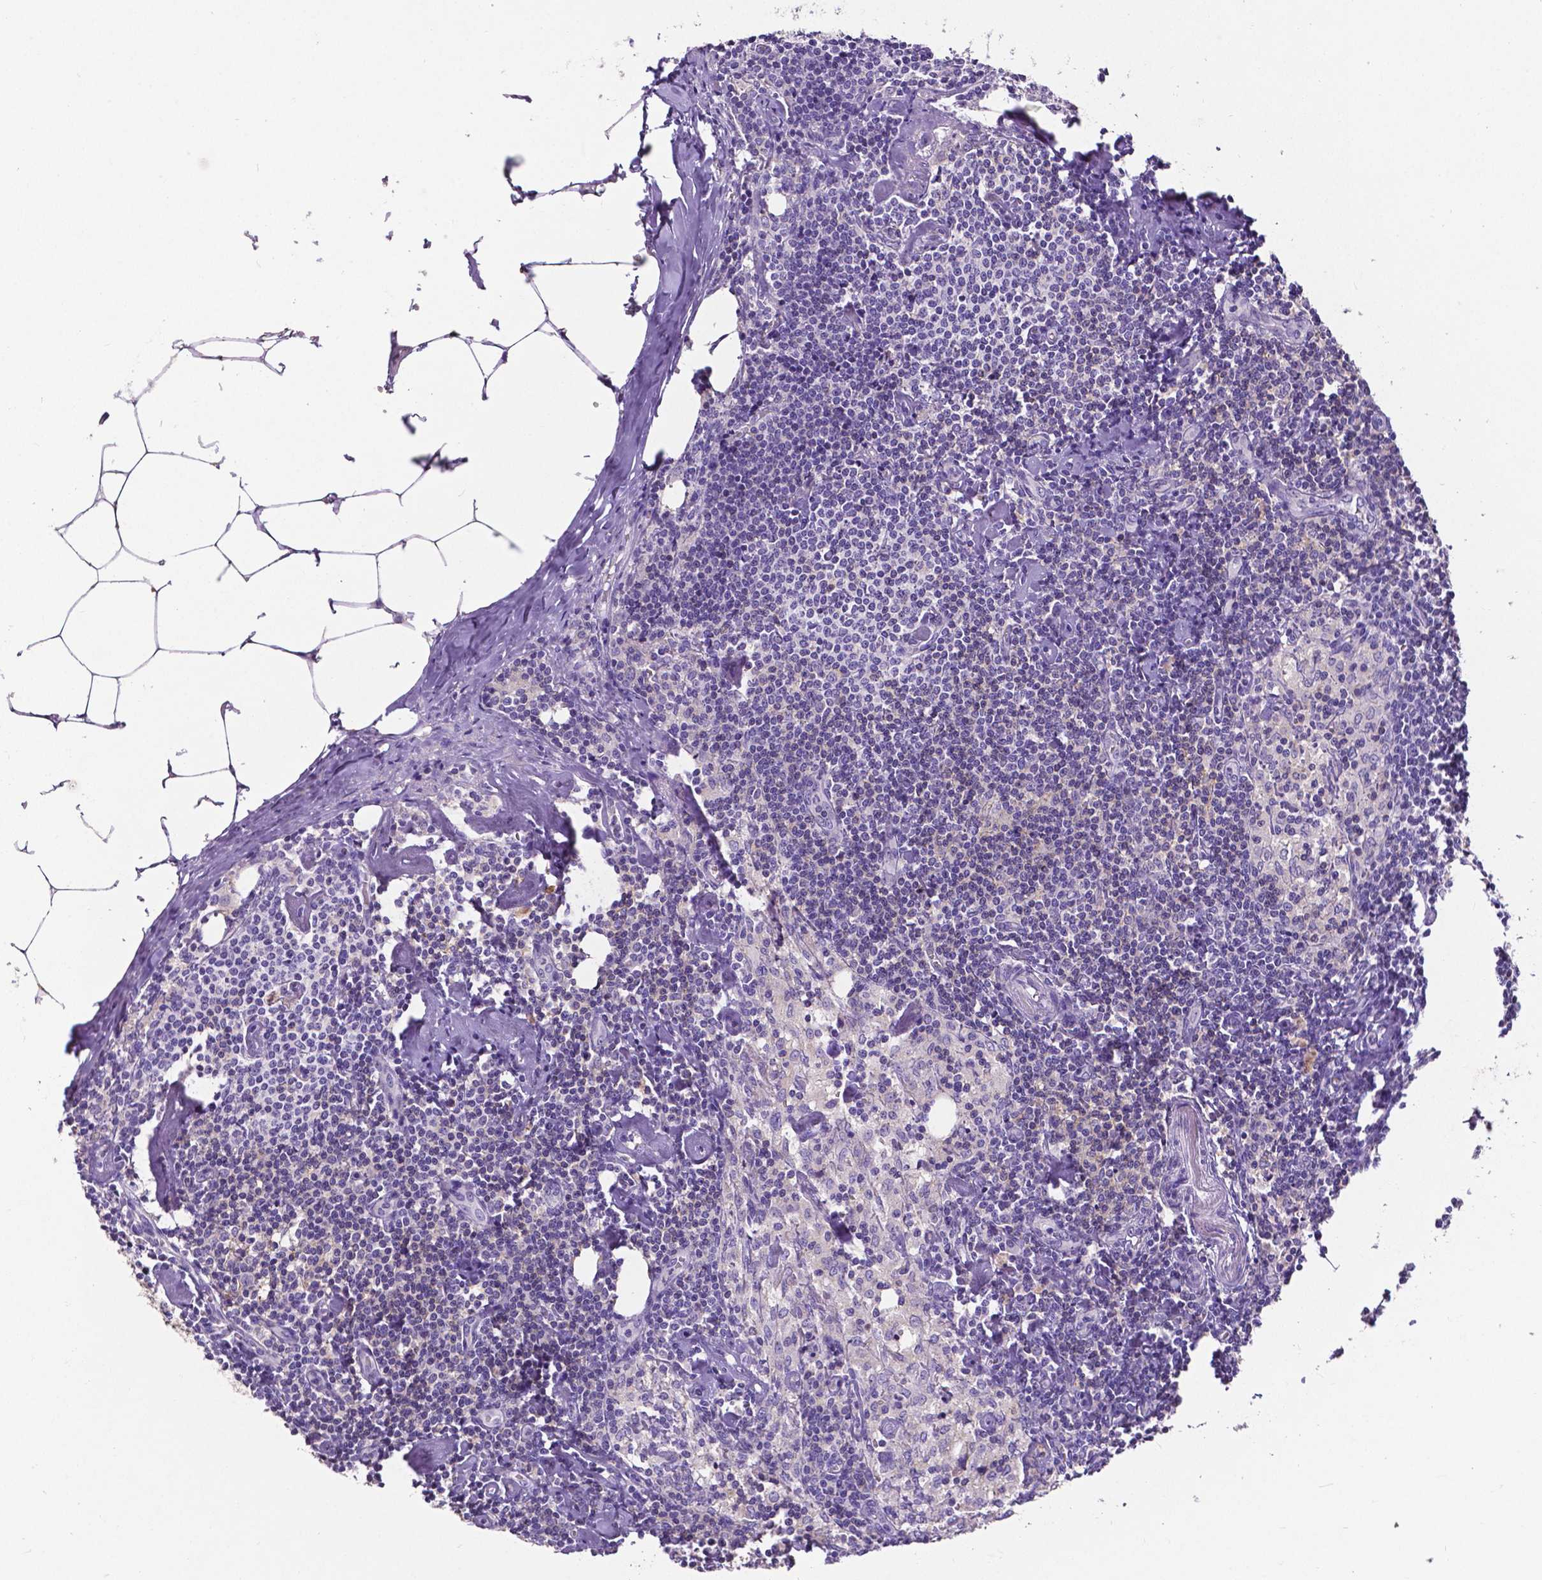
{"staining": {"intensity": "negative", "quantity": "none", "location": "none"}, "tissue": "lymph node", "cell_type": "Germinal center cells", "image_type": "normal", "snomed": [{"axis": "morphology", "description": "Normal tissue, NOS"}, {"axis": "topography", "description": "Lymph node"}], "caption": "DAB immunohistochemical staining of normal lymph node displays no significant staining in germinal center cells.", "gene": "CD4", "patient": {"sex": "female", "age": 69}}